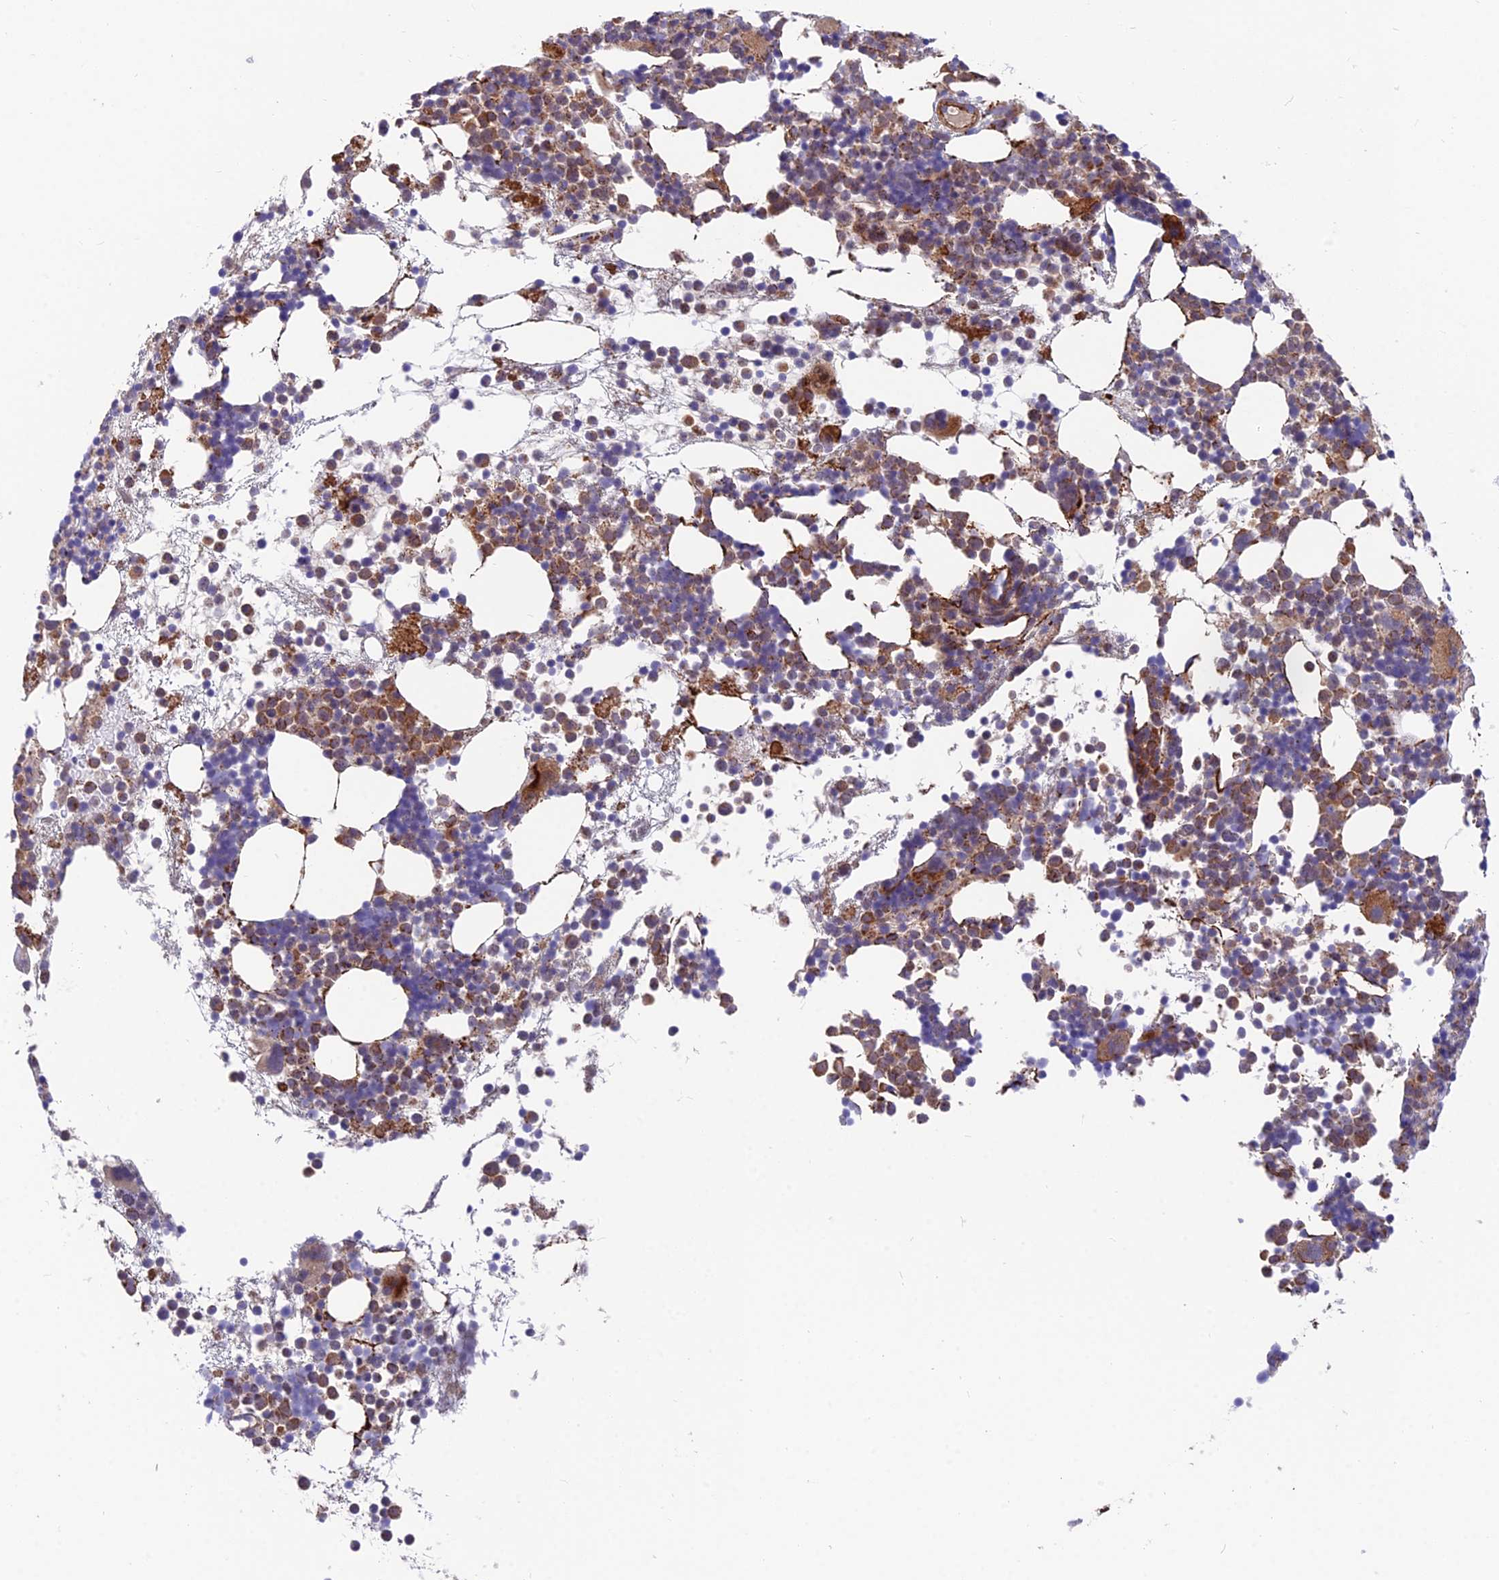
{"staining": {"intensity": "moderate", "quantity": "25%-75%", "location": "cytoplasmic/membranous"}, "tissue": "bone marrow", "cell_type": "Hematopoietic cells", "image_type": "normal", "snomed": [{"axis": "morphology", "description": "Normal tissue, NOS"}, {"axis": "topography", "description": "Bone marrow"}], "caption": "Protein expression analysis of unremarkable bone marrow exhibits moderate cytoplasmic/membranous positivity in approximately 25%-75% of hematopoietic cells.", "gene": "TIGD6", "patient": {"sex": "female", "age": 57}}